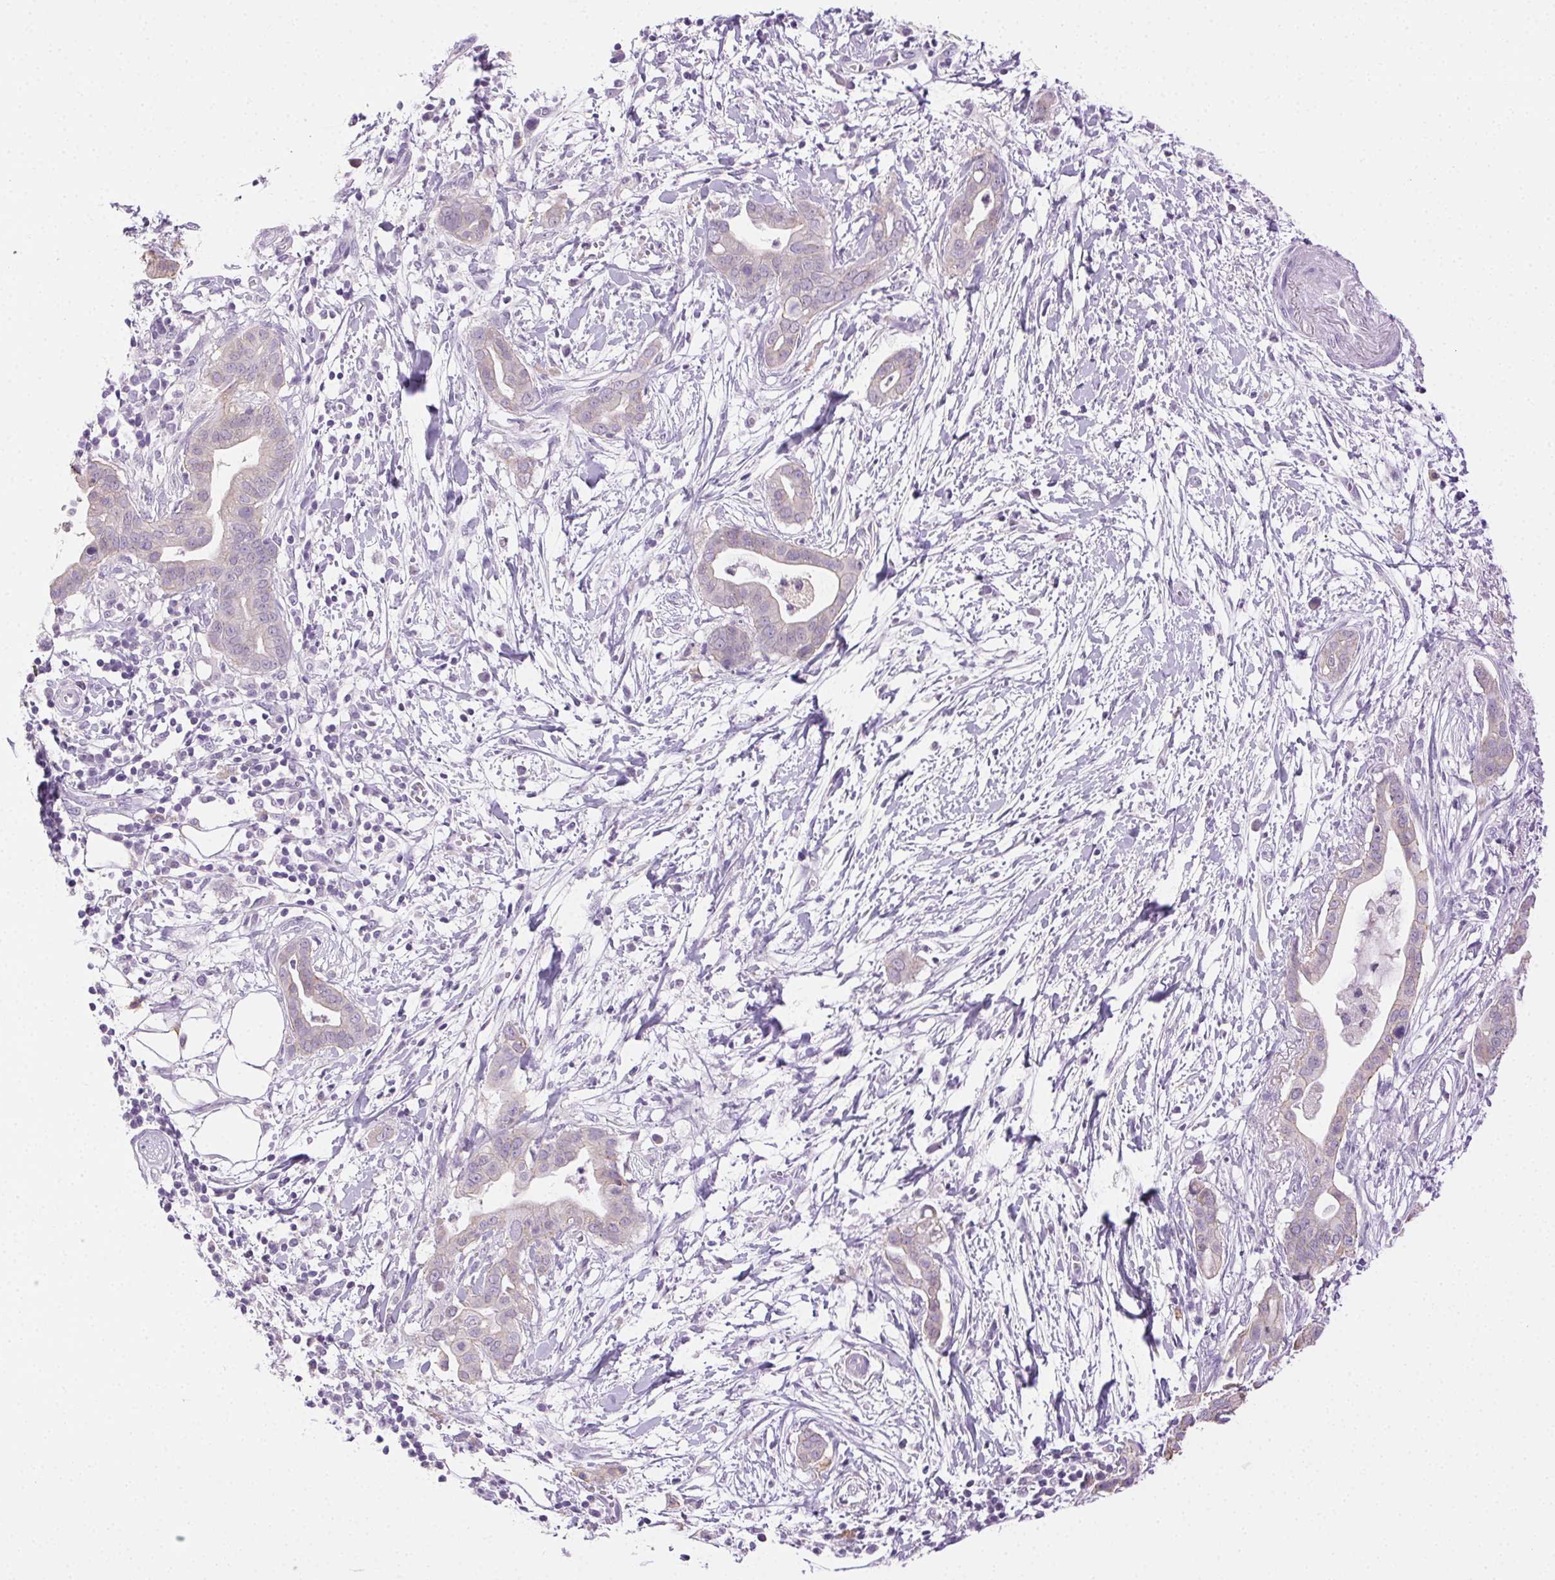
{"staining": {"intensity": "negative", "quantity": "none", "location": "none"}, "tissue": "pancreatic cancer", "cell_type": "Tumor cells", "image_type": "cancer", "snomed": [{"axis": "morphology", "description": "Adenocarcinoma, NOS"}, {"axis": "topography", "description": "Pancreas"}], "caption": "The immunohistochemistry histopathology image has no significant staining in tumor cells of adenocarcinoma (pancreatic) tissue.", "gene": "CLDN10", "patient": {"sex": "male", "age": 61}}